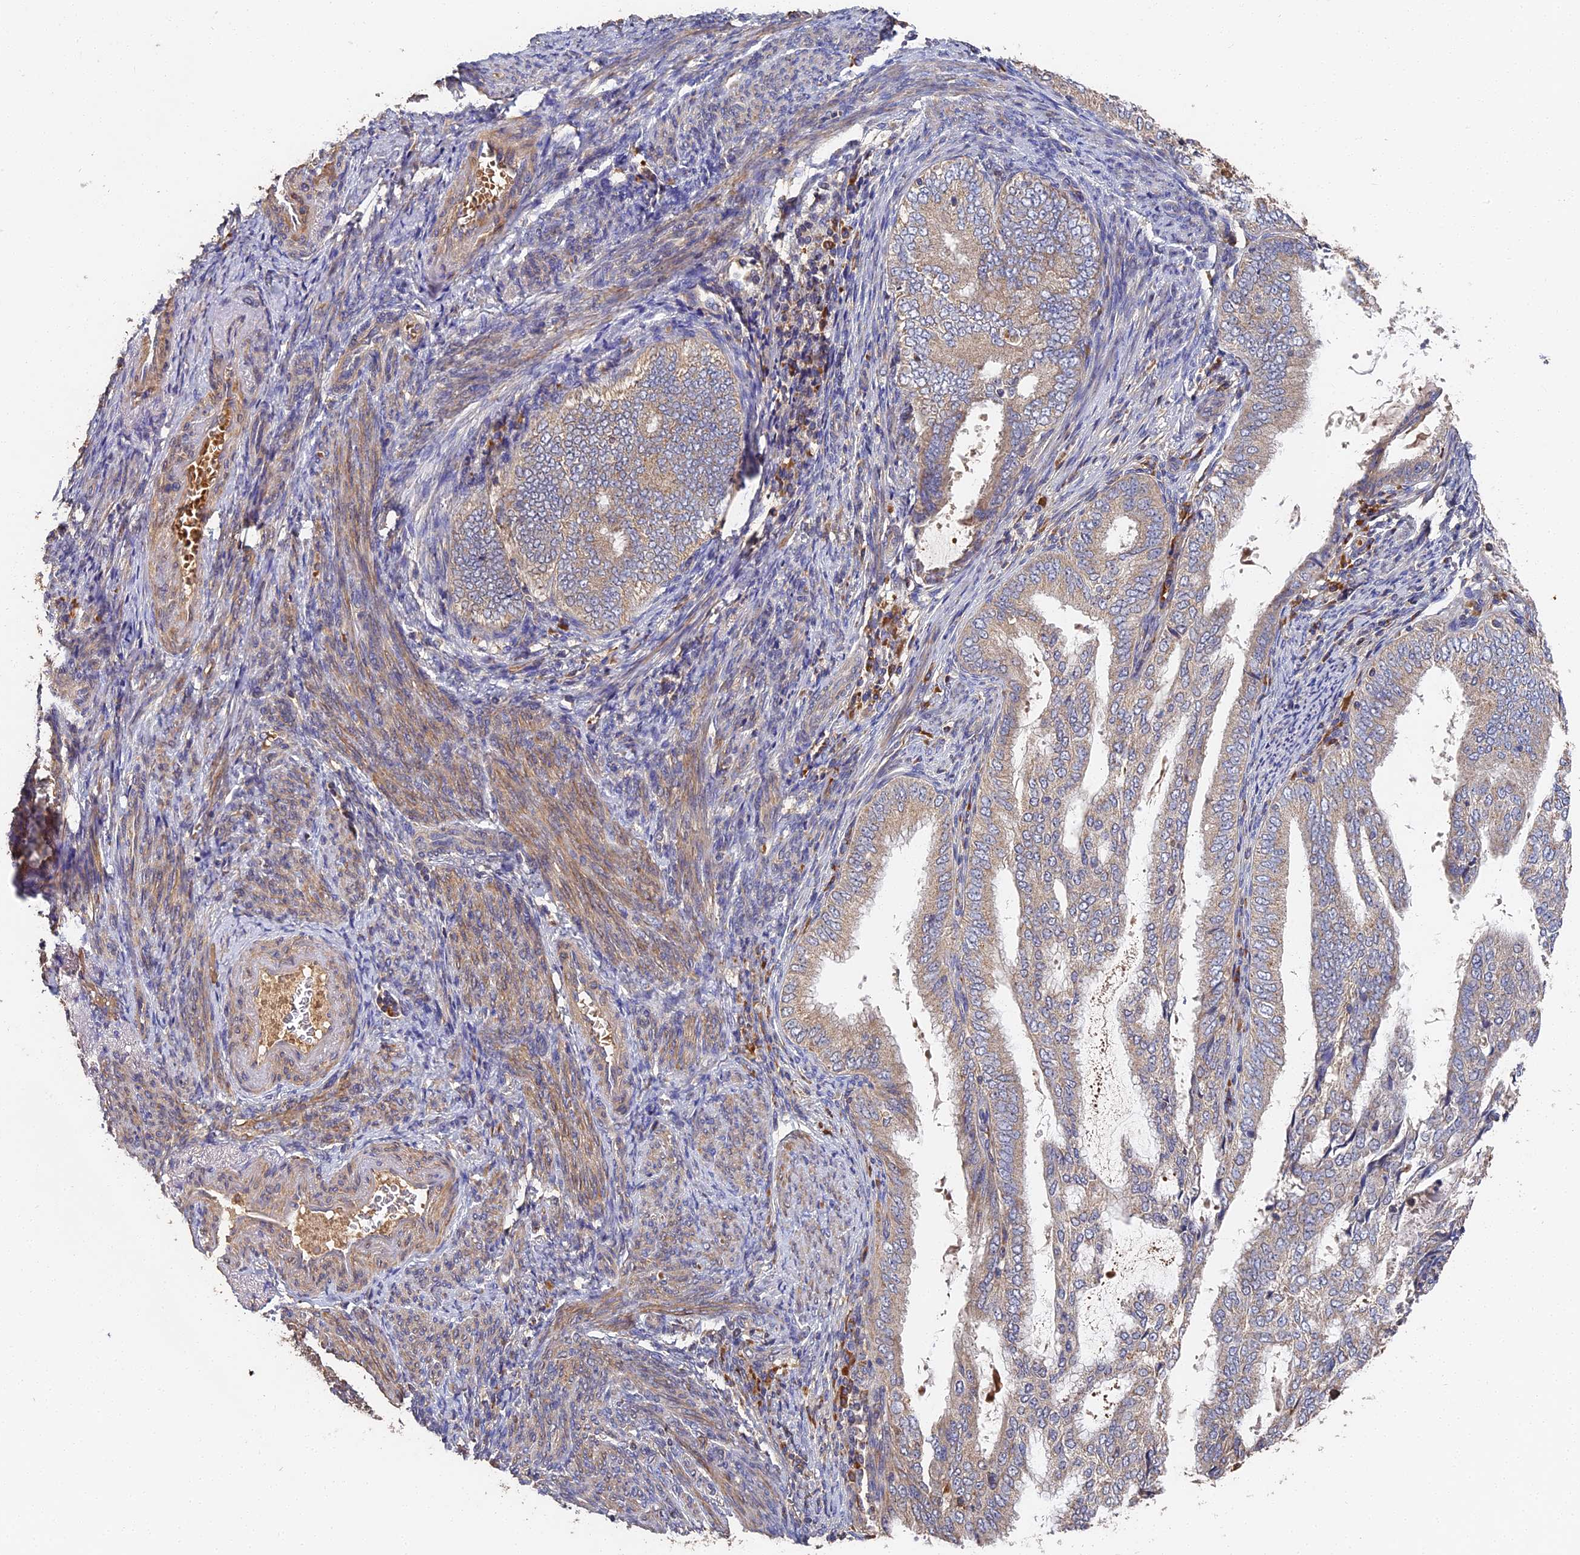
{"staining": {"intensity": "negative", "quantity": "none", "location": "none"}, "tissue": "endometrial cancer", "cell_type": "Tumor cells", "image_type": "cancer", "snomed": [{"axis": "morphology", "description": "Adenocarcinoma, NOS"}, {"axis": "topography", "description": "Endometrium"}], "caption": "IHC image of neoplastic tissue: human adenocarcinoma (endometrial) stained with DAB (3,3'-diaminobenzidine) displays no significant protein staining in tumor cells.", "gene": "DHRS11", "patient": {"sex": "female", "age": 58}}